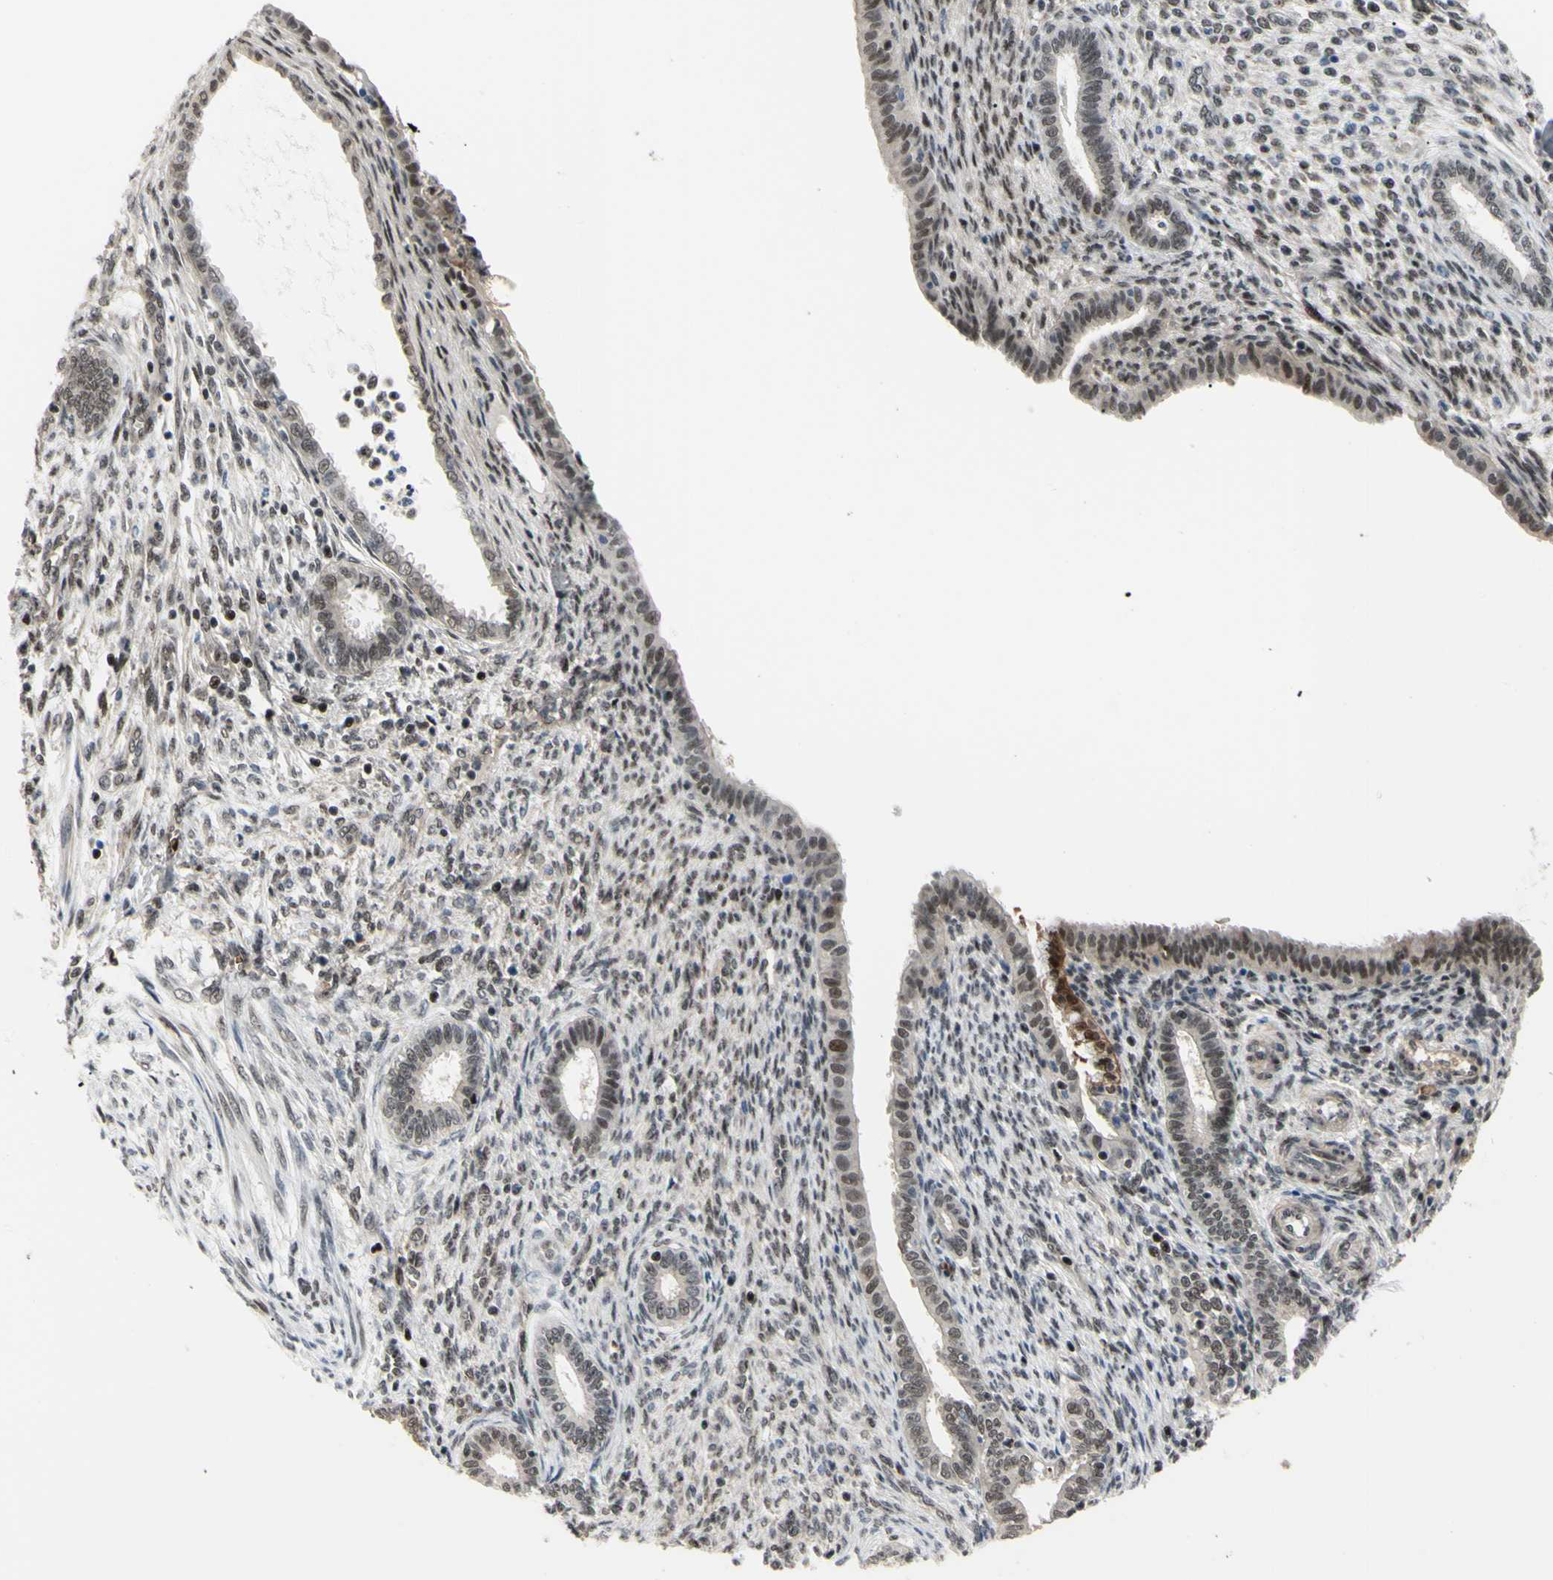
{"staining": {"intensity": "moderate", "quantity": "25%-75%", "location": "nuclear"}, "tissue": "endometrium", "cell_type": "Cells in endometrial stroma", "image_type": "normal", "snomed": [{"axis": "morphology", "description": "Normal tissue, NOS"}, {"axis": "topography", "description": "Endometrium"}], "caption": "High-power microscopy captured an immunohistochemistry (IHC) micrograph of unremarkable endometrium, revealing moderate nuclear staining in approximately 25%-75% of cells in endometrial stroma.", "gene": "THAP12", "patient": {"sex": "female", "age": 72}}